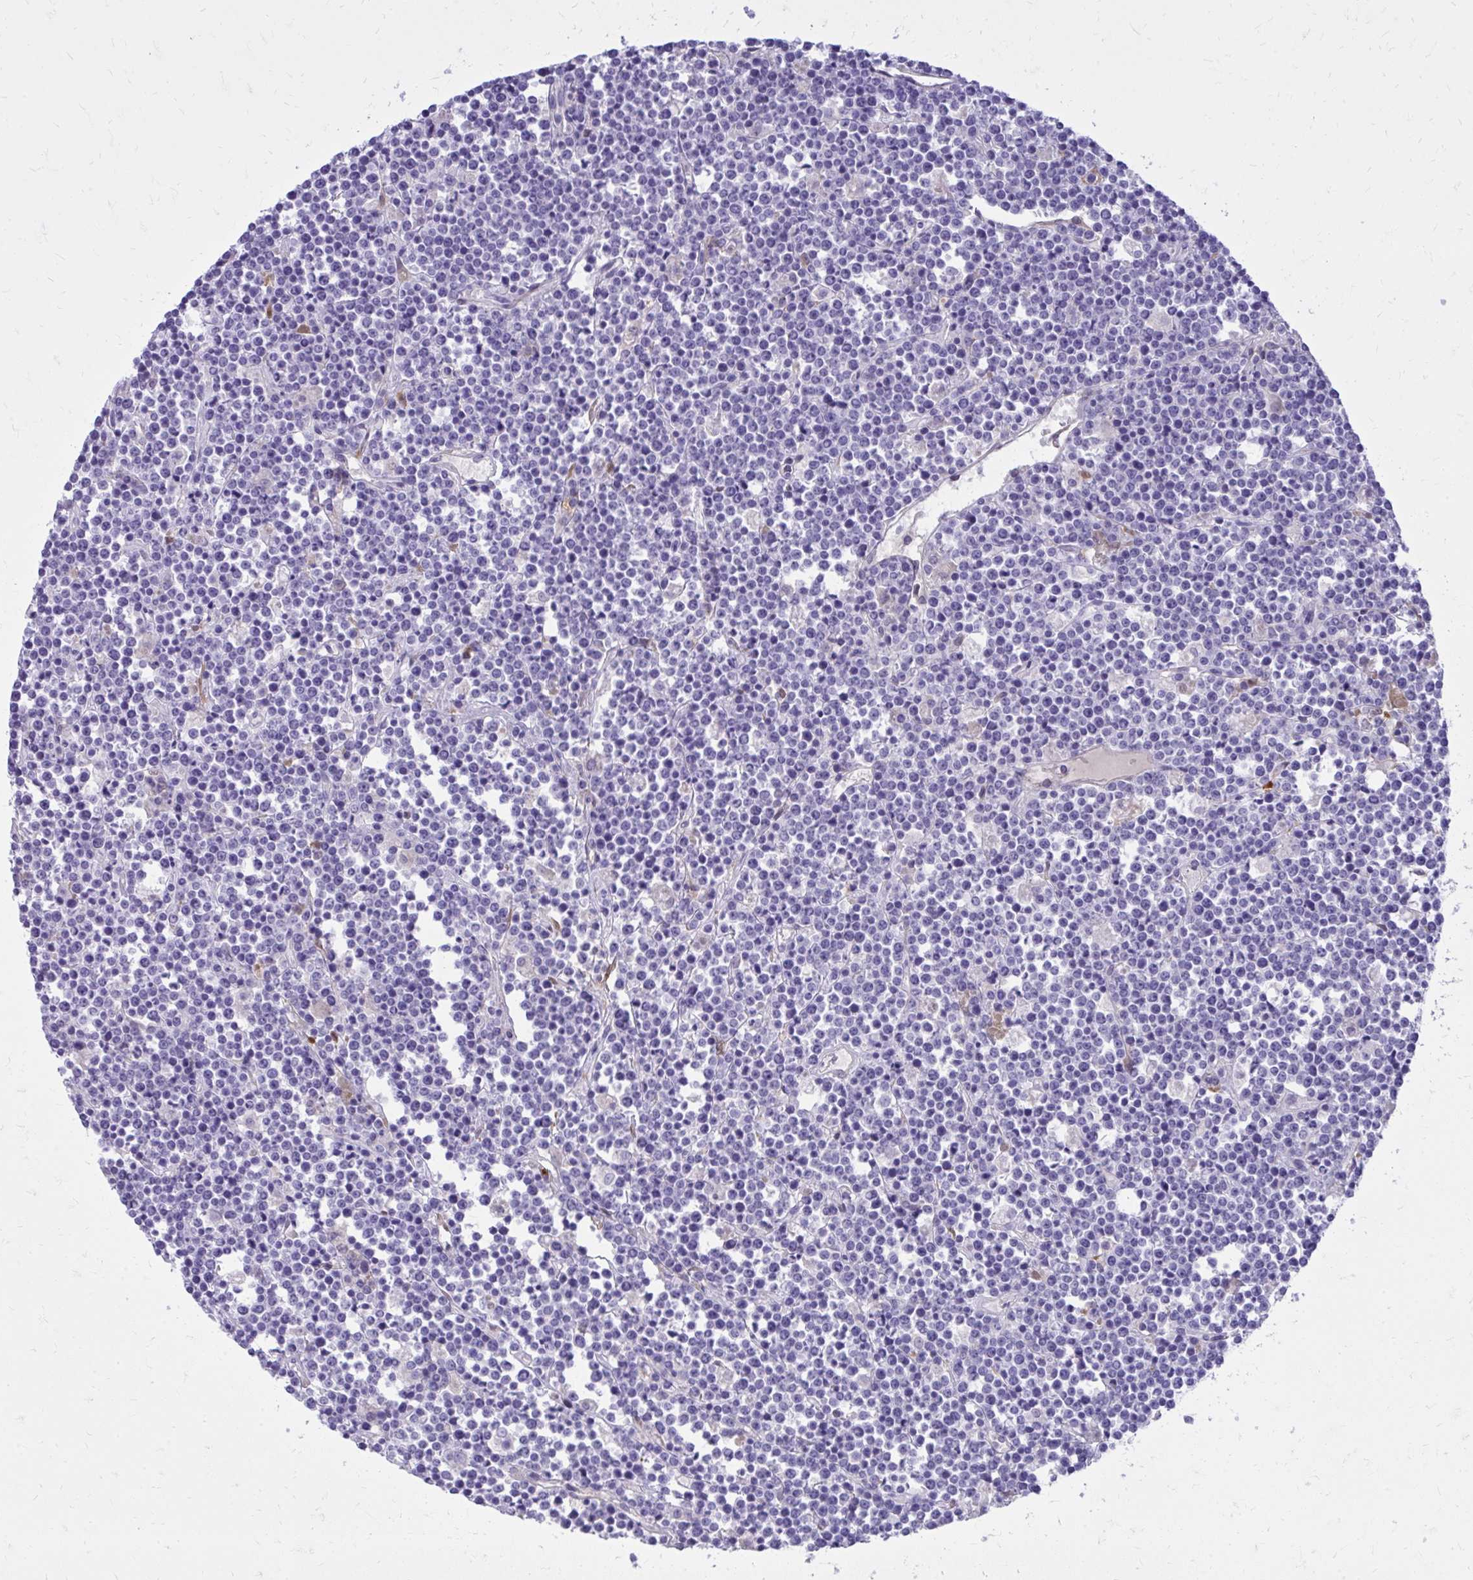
{"staining": {"intensity": "negative", "quantity": "none", "location": "none"}, "tissue": "lymphoma", "cell_type": "Tumor cells", "image_type": "cancer", "snomed": [{"axis": "morphology", "description": "Malignant lymphoma, non-Hodgkin's type, High grade"}, {"axis": "topography", "description": "Ovary"}], "caption": "Human malignant lymphoma, non-Hodgkin's type (high-grade) stained for a protein using immunohistochemistry (IHC) shows no expression in tumor cells.", "gene": "NNMT", "patient": {"sex": "female", "age": 56}}